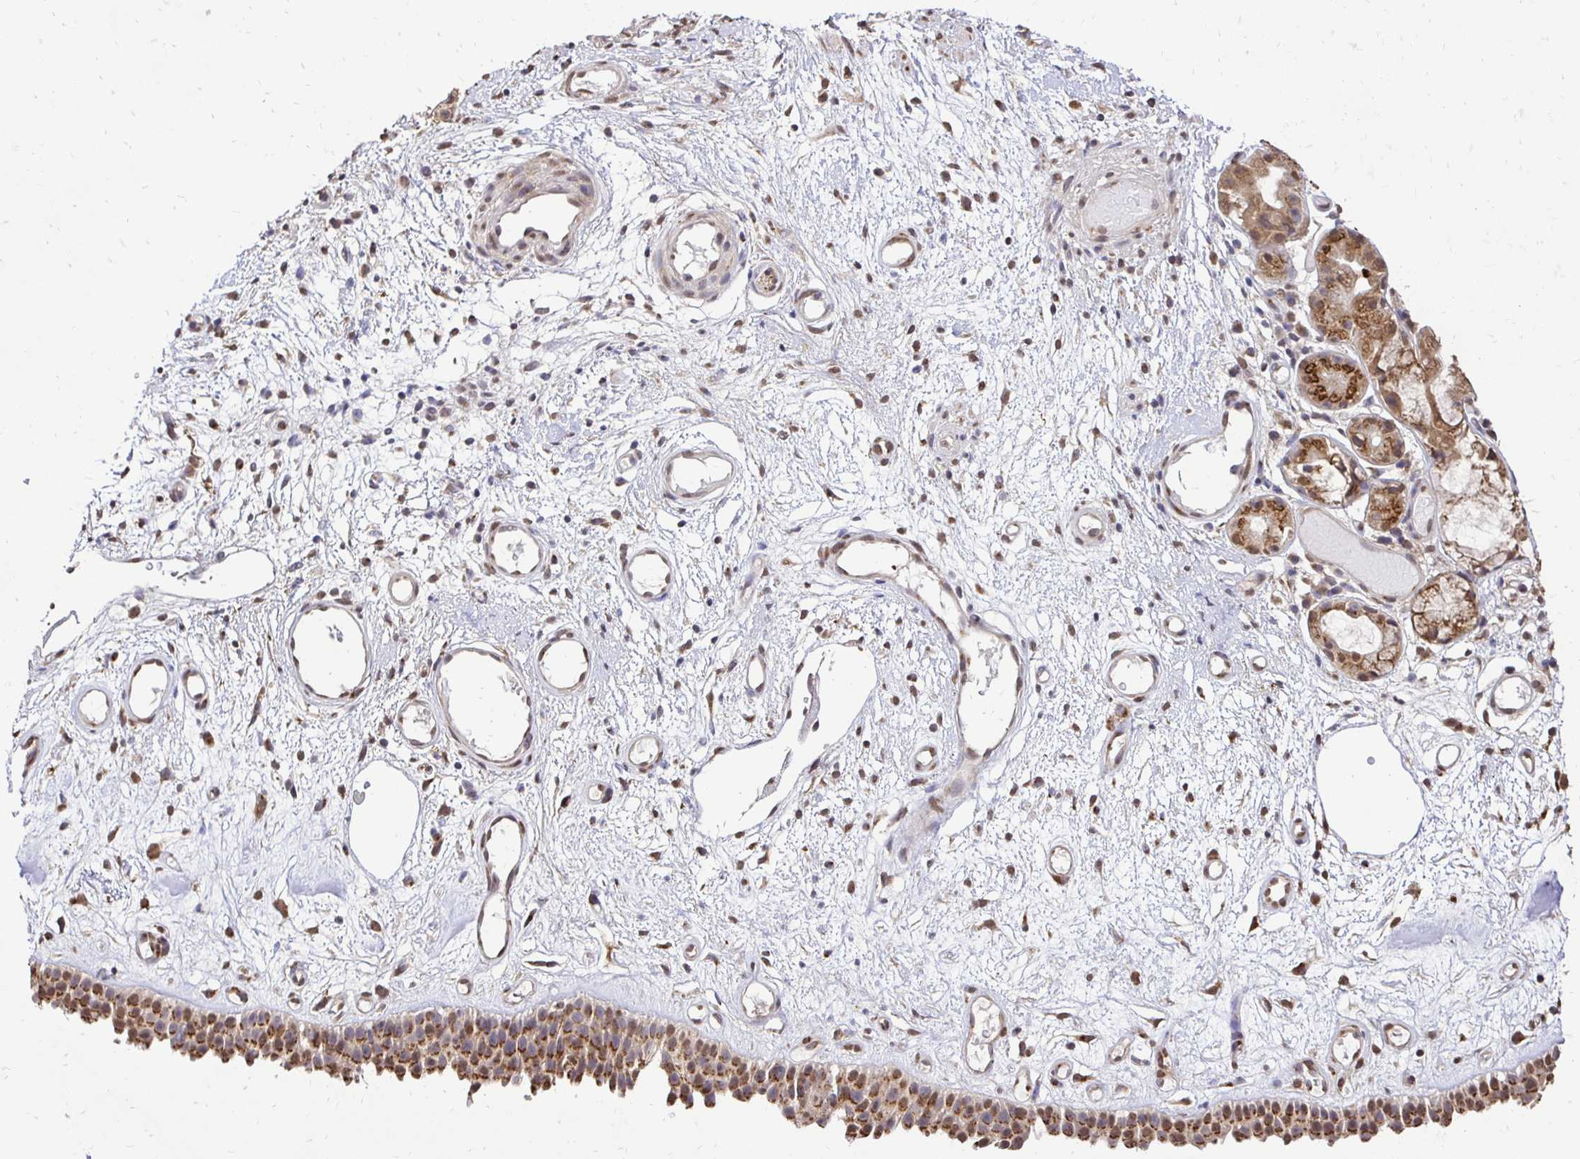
{"staining": {"intensity": "moderate", "quantity": ">75%", "location": "cytoplasmic/membranous"}, "tissue": "nasopharynx", "cell_type": "Respiratory epithelial cells", "image_type": "normal", "snomed": [{"axis": "morphology", "description": "Normal tissue, NOS"}, {"axis": "morphology", "description": "Inflammation, NOS"}, {"axis": "topography", "description": "Nasopharynx"}], "caption": "Protein staining of benign nasopharynx exhibits moderate cytoplasmic/membranous staining in approximately >75% of respiratory epithelial cells.", "gene": "RHEBL1", "patient": {"sex": "male", "age": 54}}